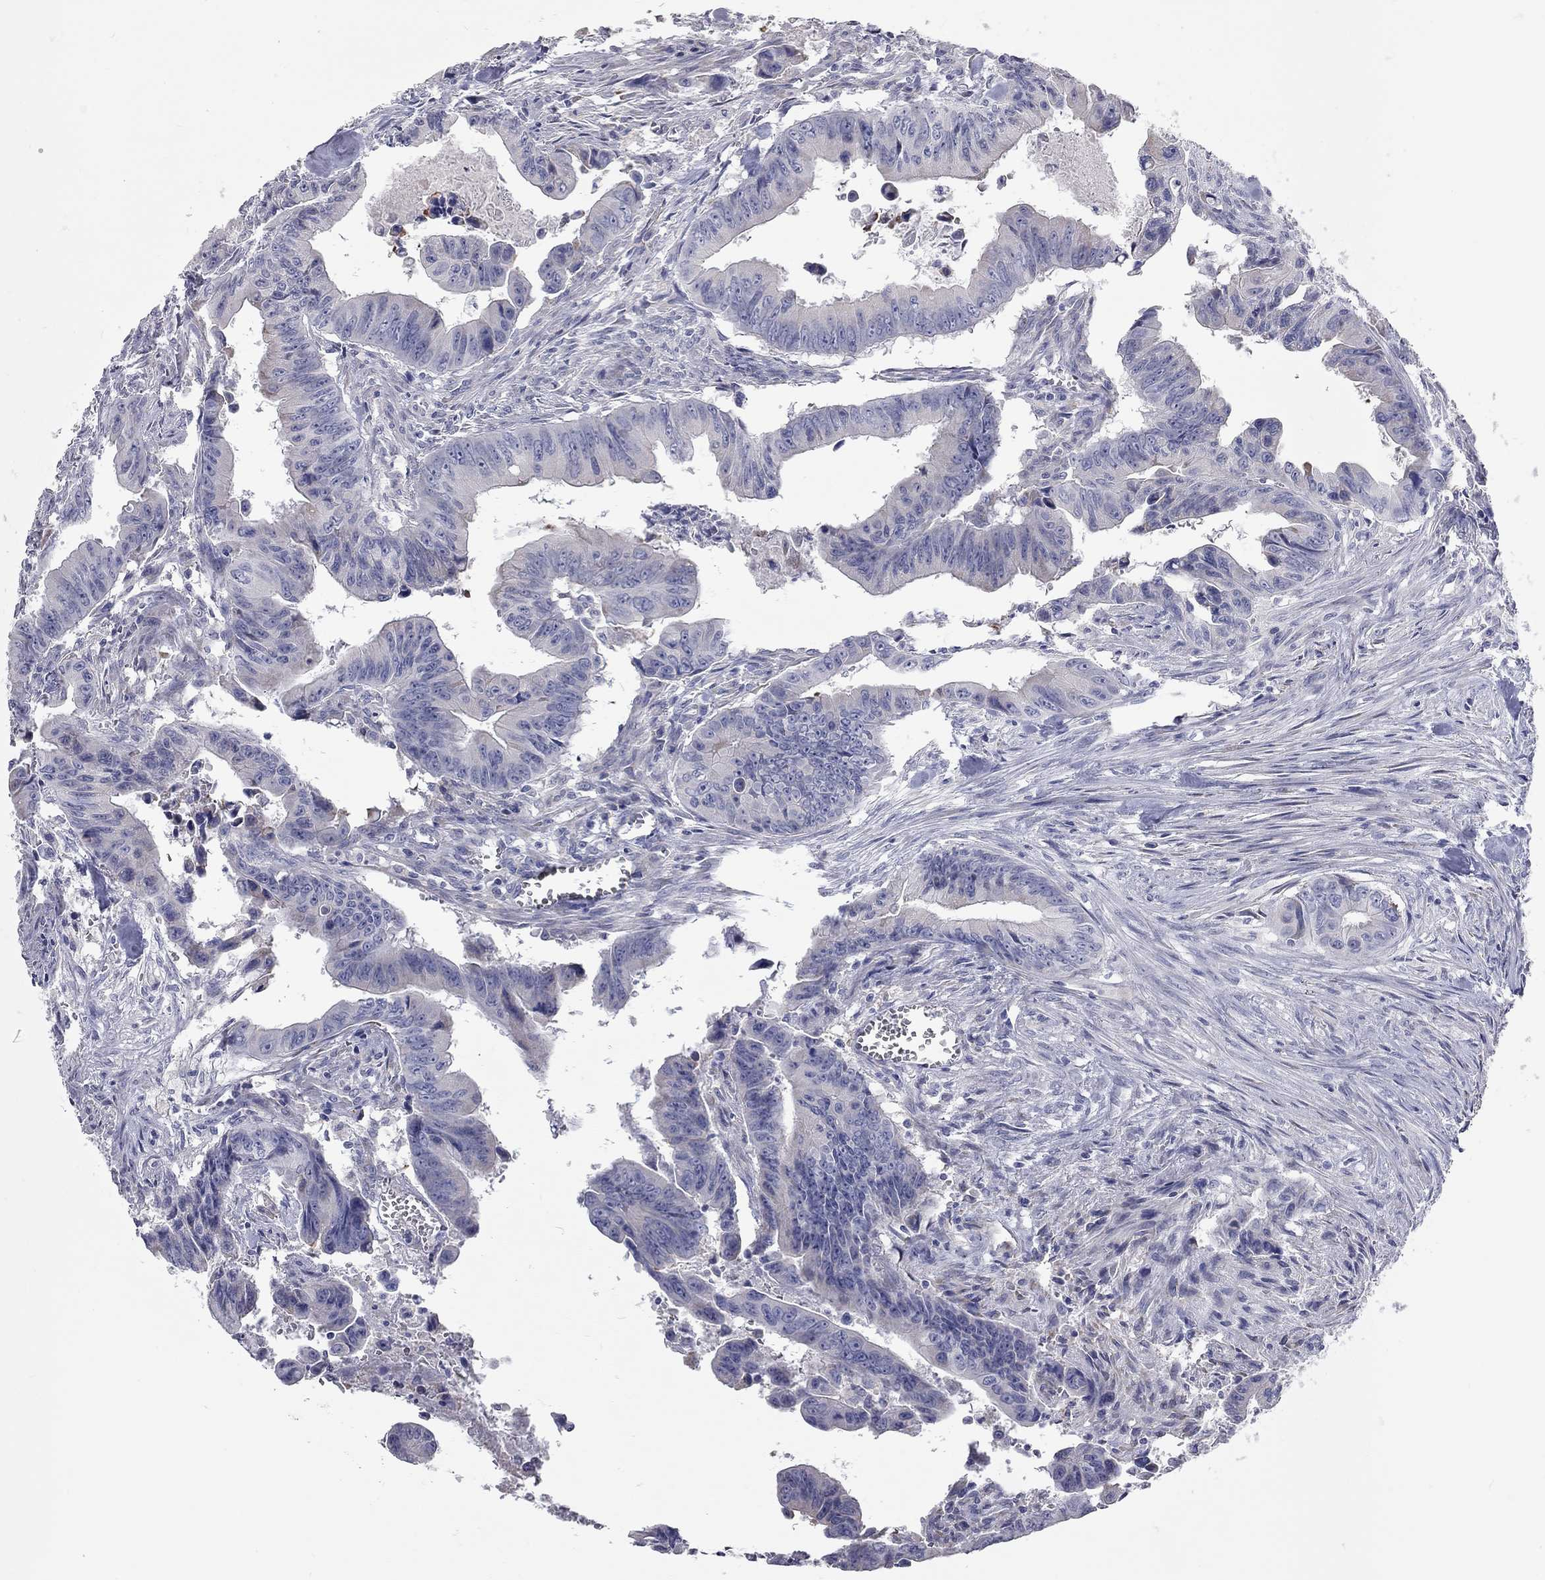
{"staining": {"intensity": "negative", "quantity": "none", "location": "none"}, "tissue": "colorectal cancer", "cell_type": "Tumor cells", "image_type": "cancer", "snomed": [{"axis": "morphology", "description": "Adenocarcinoma, NOS"}, {"axis": "topography", "description": "Colon"}], "caption": "An image of colorectal adenocarcinoma stained for a protein displays no brown staining in tumor cells. The staining was performed using DAB (3,3'-diaminobenzidine) to visualize the protein expression in brown, while the nuclei were stained in blue with hematoxylin (Magnification: 20x).", "gene": "XAGE2", "patient": {"sex": "female", "age": 87}}